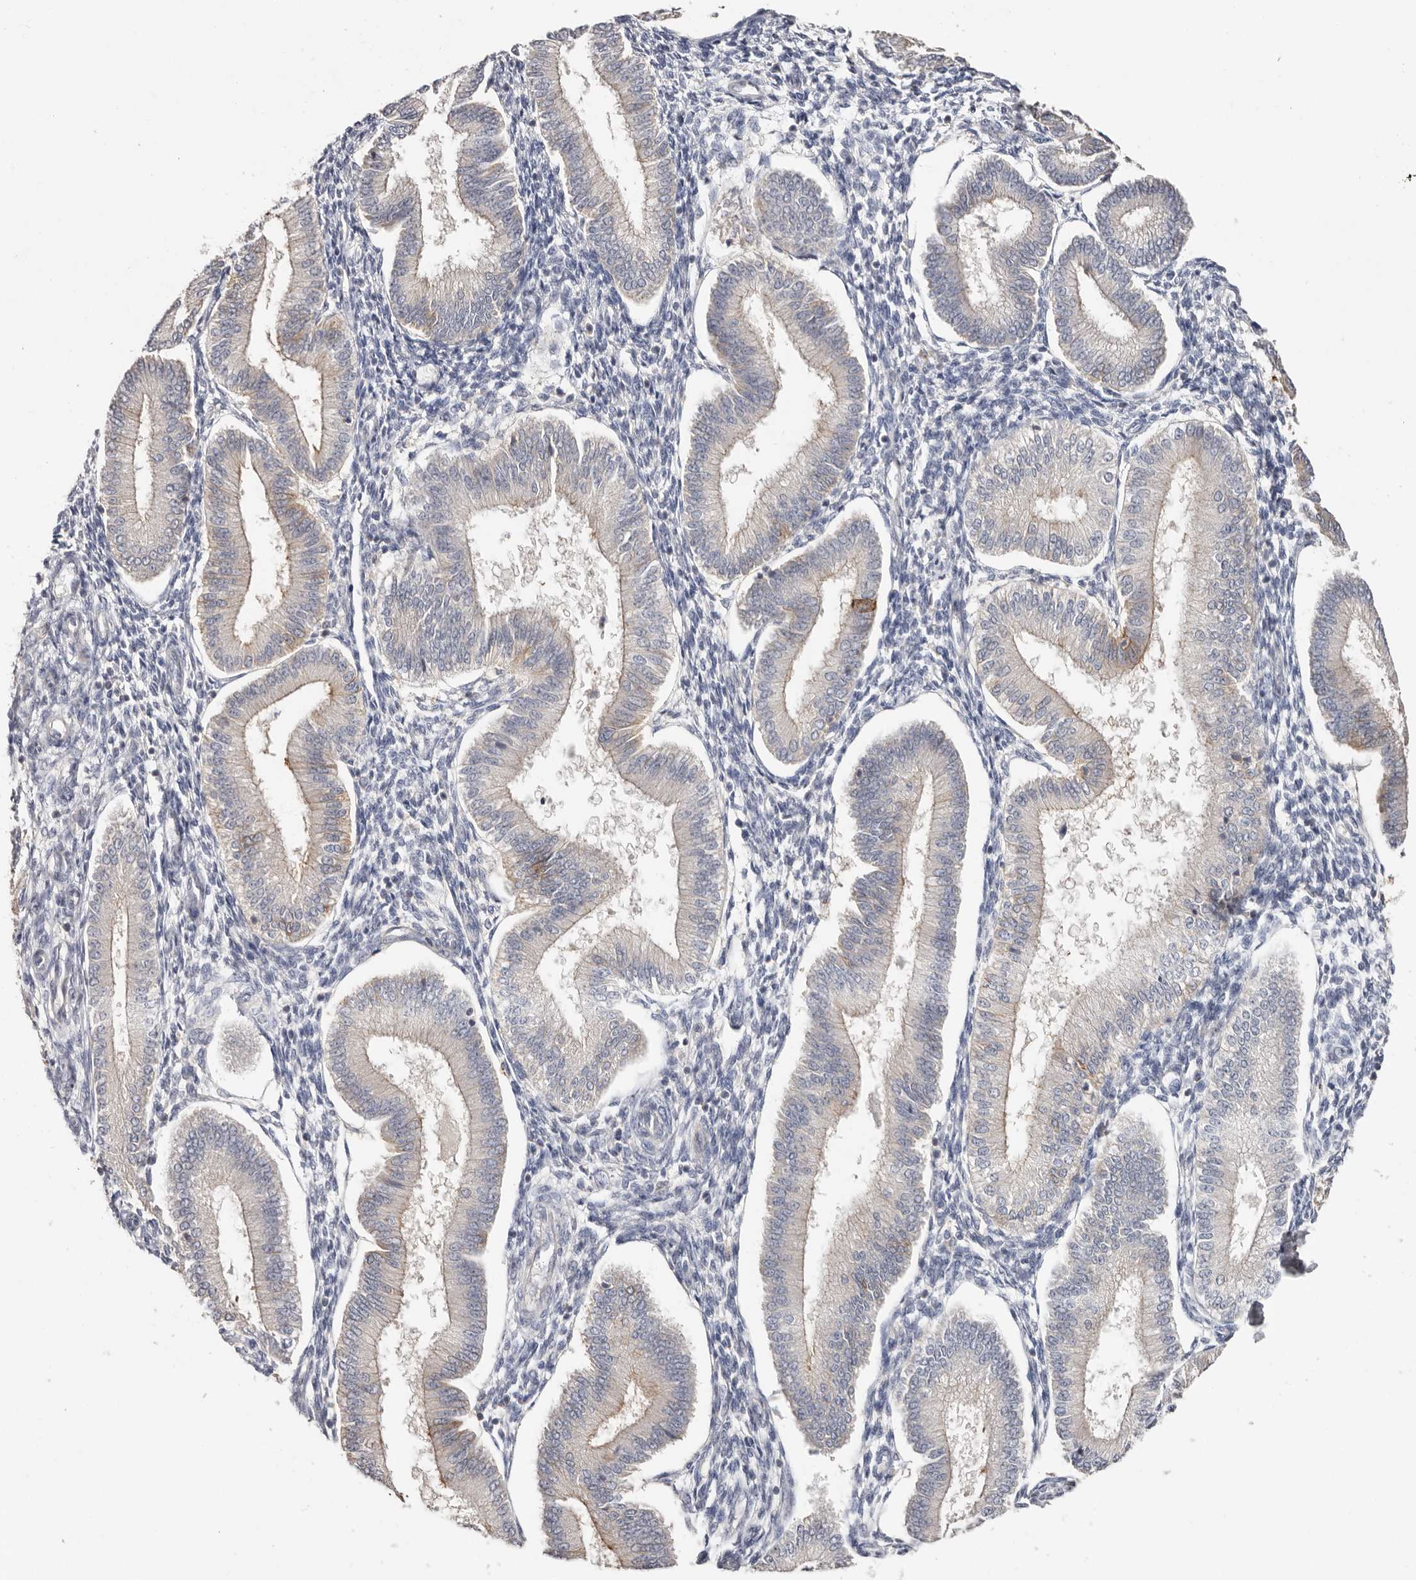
{"staining": {"intensity": "negative", "quantity": "none", "location": "none"}, "tissue": "endometrium", "cell_type": "Cells in endometrial stroma", "image_type": "normal", "snomed": [{"axis": "morphology", "description": "Normal tissue, NOS"}, {"axis": "topography", "description": "Endometrium"}], "caption": "This photomicrograph is of normal endometrium stained with immunohistochemistry to label a protein in brown with the nuclei are counter-stained blue. There is no staining in cells in endometrial stroma.", "gene": "S100A14", "patient": {"sex": "female", "age": 39}}